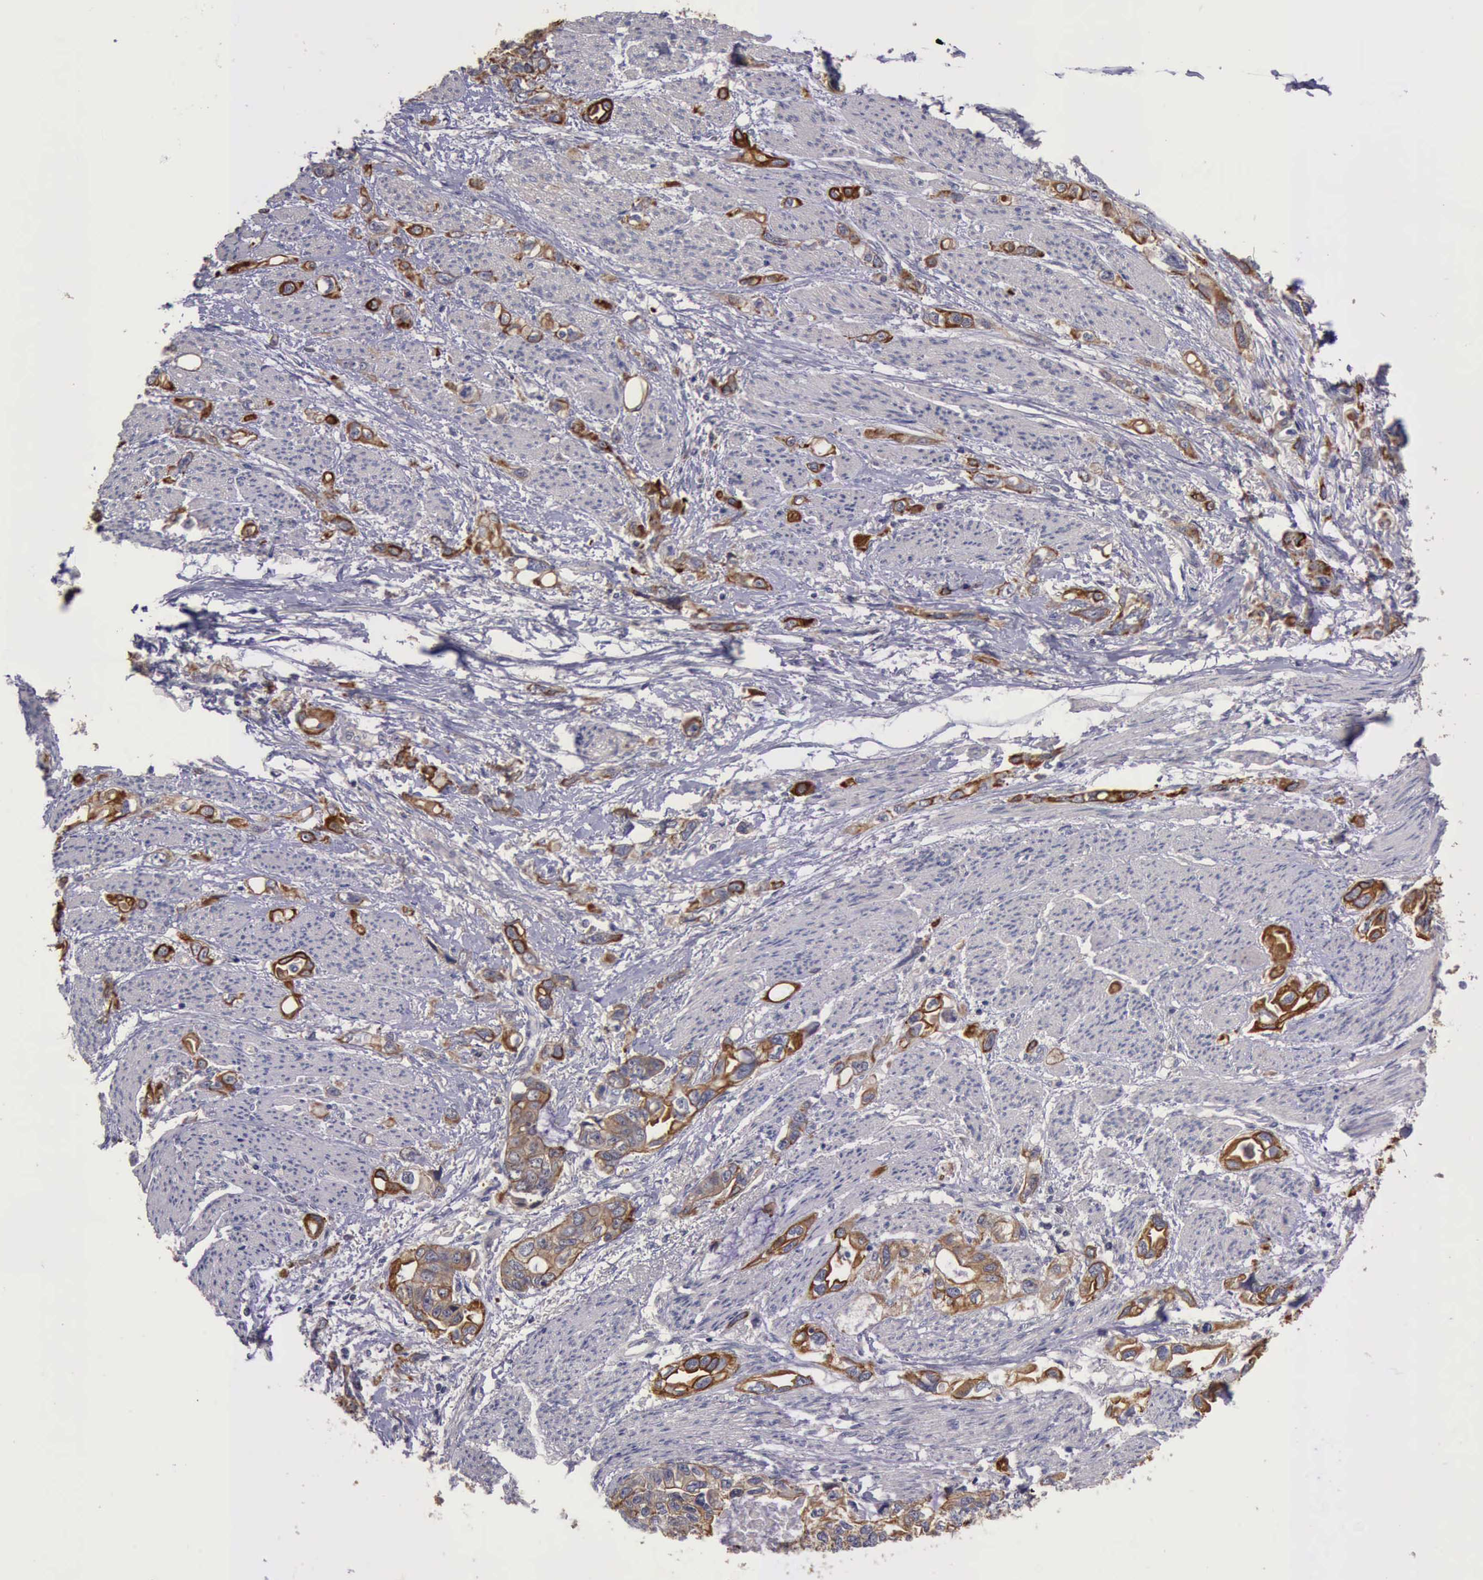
{"staining": {"intensity": "weak", "quantity": ">75%", "location": "cytoplasmic/membranous"}, "tissue": "stomach cancer", "cell_type": "Tumor cells", "image_type": "cancer", "snomed": [{"axis": "morphology", "description": "Adenocarcinoma, NOS"}, {"axis": "topography", "description": "Stomach, upper"}], "caption": "A histopathology image showing weak cytoplasmic/membranous positivity in approximately >75% of tumor cells in adenocarcinoma (stomach), as visualized by brown immunohistochemical staining.", "gene": "RAB39B", "patient": {"sex": "female", "age": 52}}